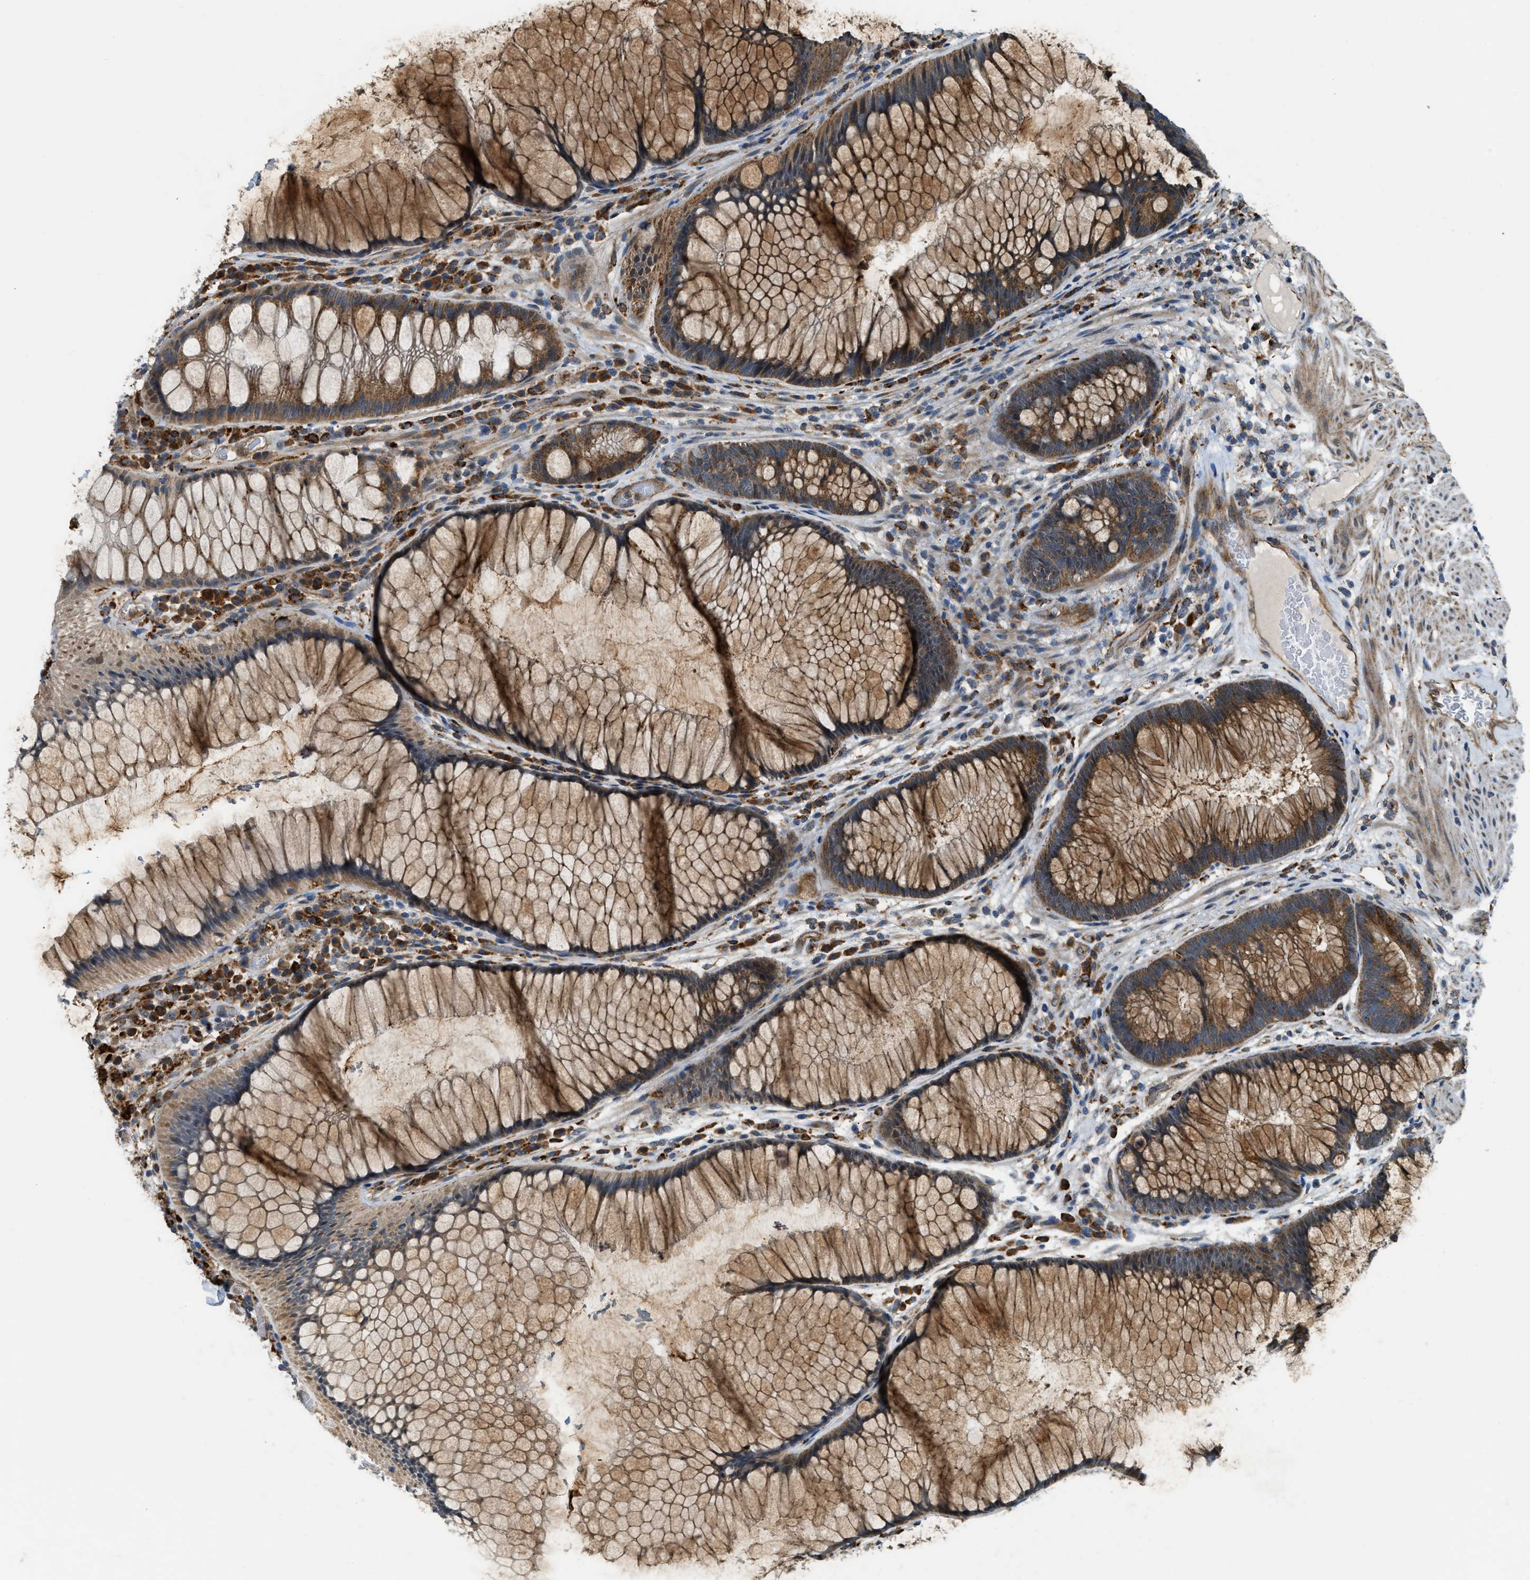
{"staining": {"intensity": "moderate", "quantity": ">75%", "location": "cytoplasmic/membranous"}, "tissue": "rectum", "cell_type": "Glandular cells", "image_type": "normal", "snomed": [{"axis": "morphology", "description": "Normal tissue, NOS"}, {"axis": "topography", "description": "Rectum"}], "caption": "Immunohistochemistry (IHC) staining of normal rectum, which demonstrates medium levels of moderate cytoplasmic/membranous positivity in about >75% of glandular cells indicating moderate cytoplasmic/membranous protein expression. The staining was performed using DAB (3,3'-diaminobenzidine) (brown) for protein detection and nuclei were counterstained in hematoxylin (blue).", "gene": "STARD3NL", "patient": {"sex": "male", "age": 51}}